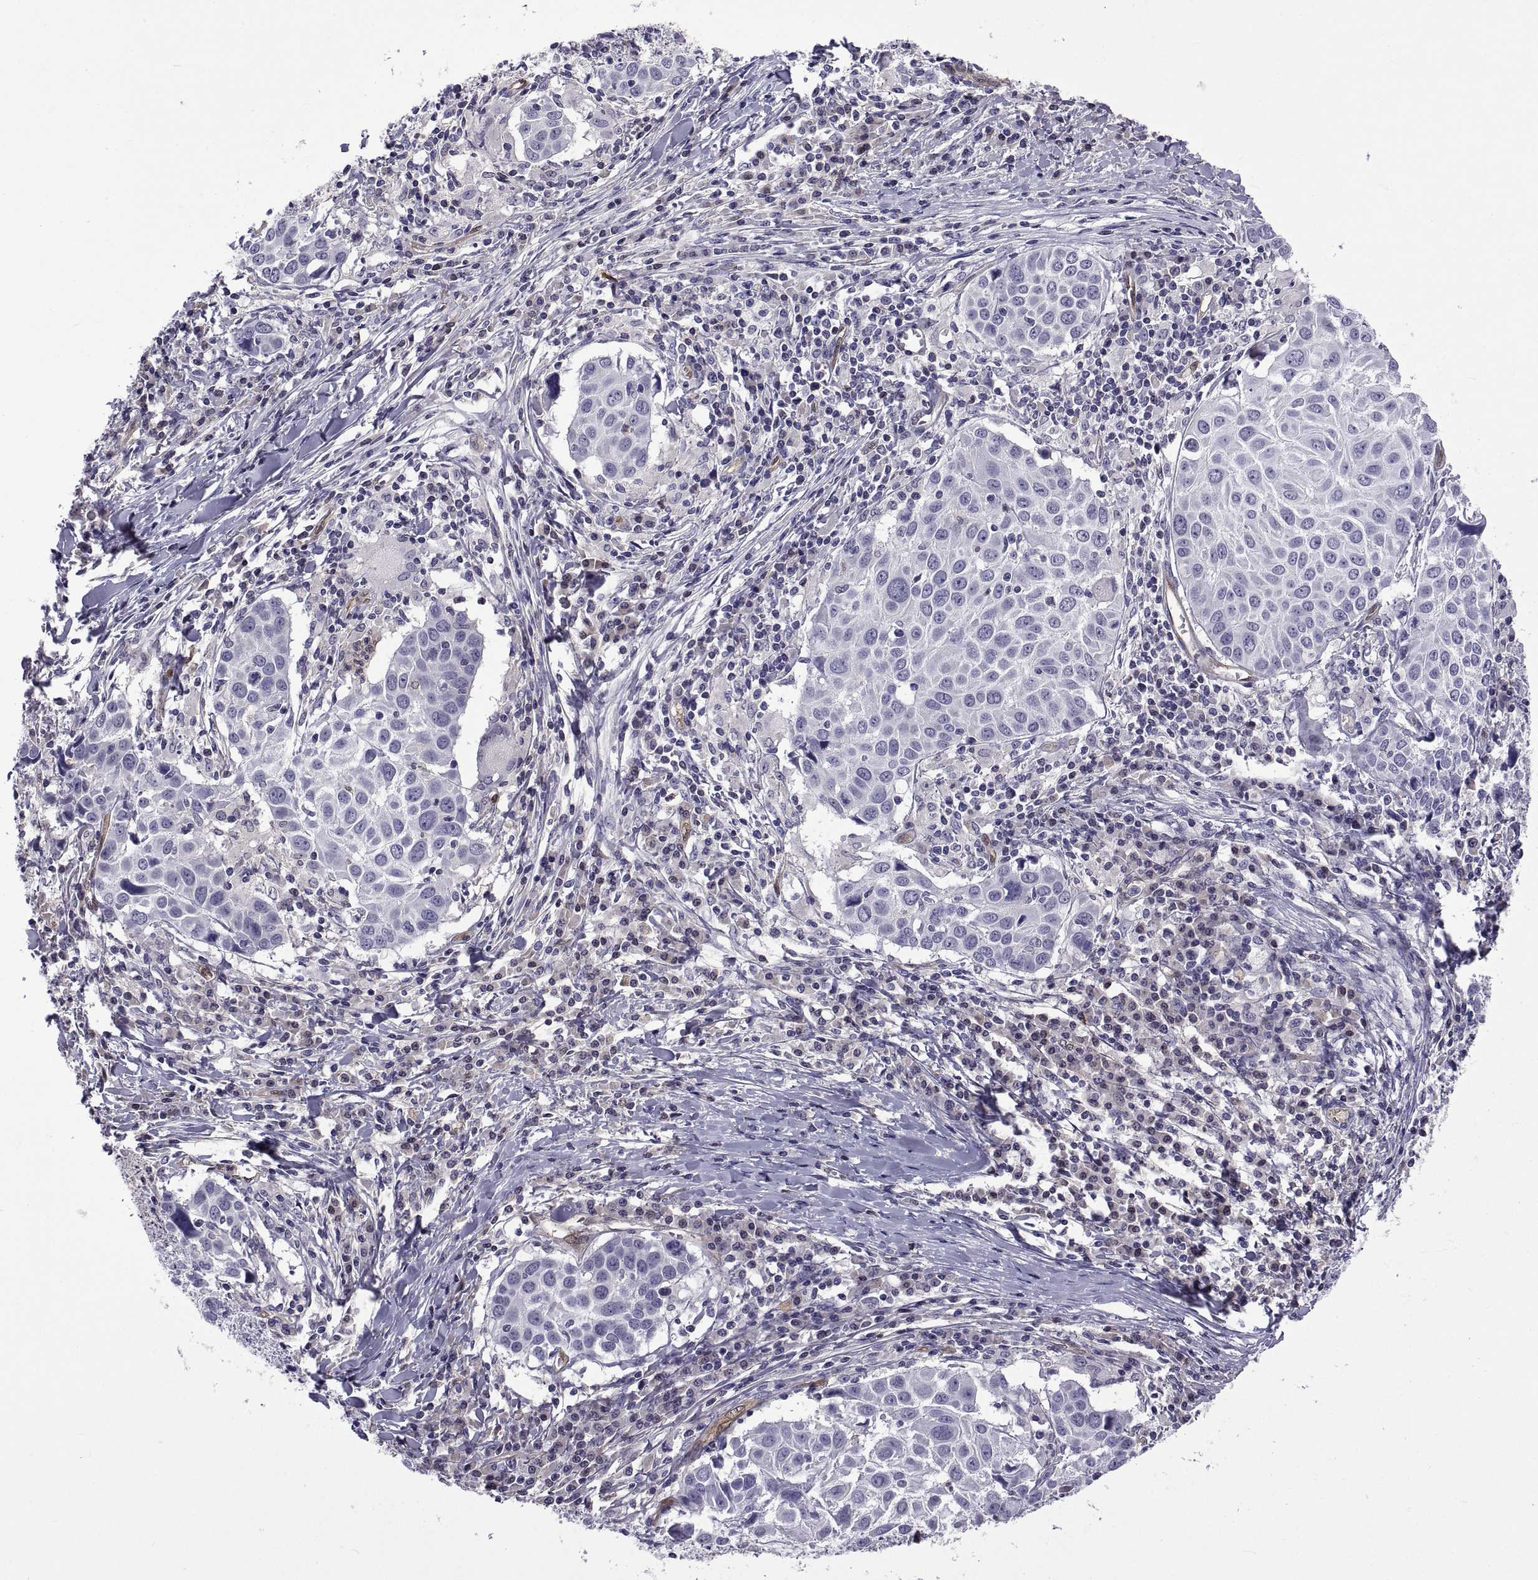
{"staining": {"intensity": "negative", "quantity": "none", "location": "none"}, "tissue": "lung cancer", "cell_type": "Tumor cells", "image_type": "cancer", "snomed": [{"axis": "morphology", "description": "Squamous cell carcinoma, NOS"}, {"axis": "topography", "description": "Lung"}], "caption": "DAB (3,3'-diaminobenzidine) immunohistochemical staining of lung squamous cell carcinoma displays no significant positivity in tumor cells. The staining was performed using DAB (3,3'-diaminobenzidine) to visualize the protein expression in brown, while the nuclei were stained in blue with hematoxylin (Magnification: 20x).", "gene": "LCN9", "patient": {"sex": "male", "age": 57}}